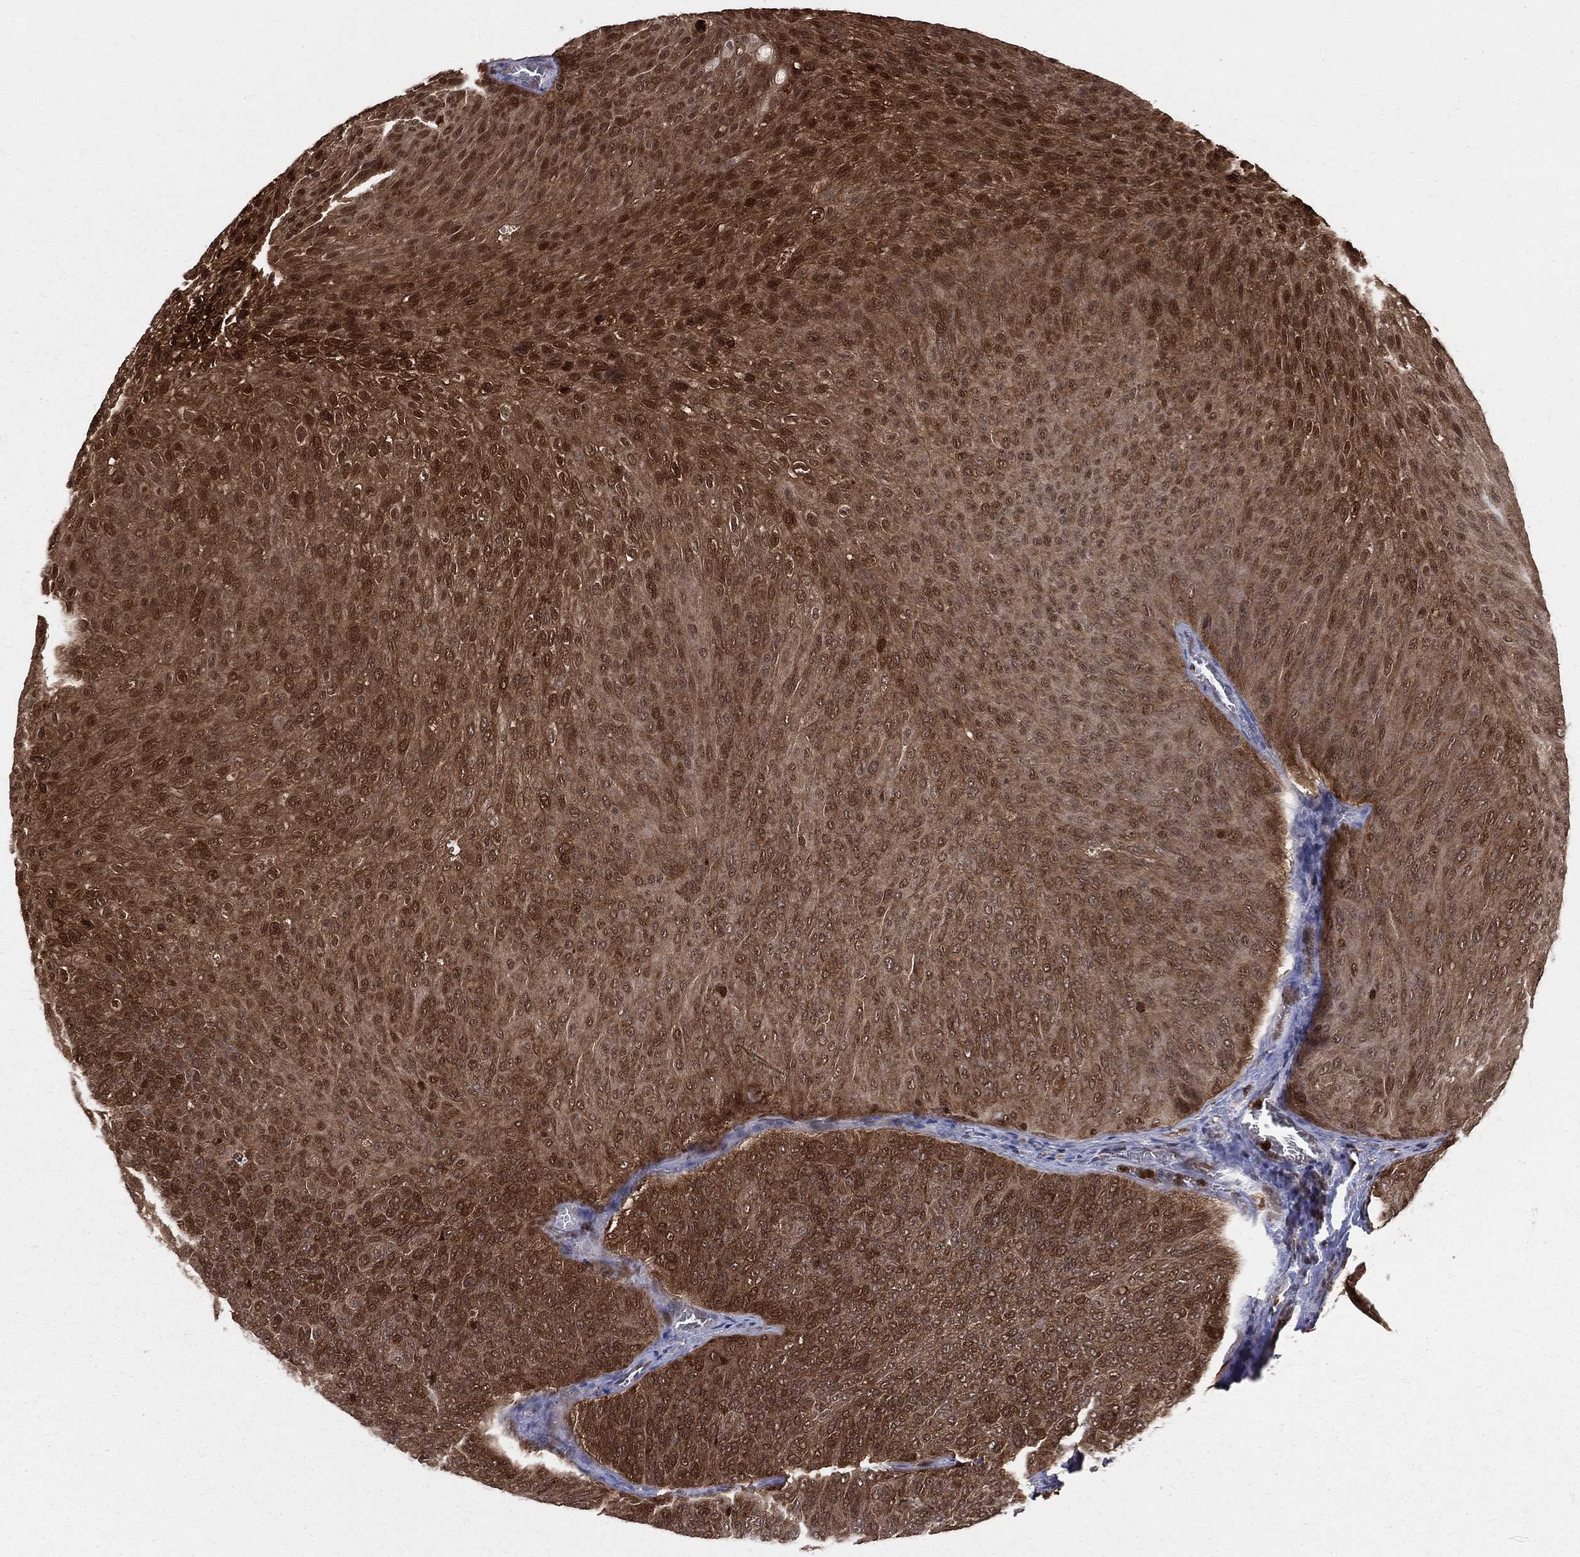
{"staining": {"intensity": "strong", "quantity": "25%-75%", "location": "cytoplasmic/membranous,nuclear"}, "tissue": "urothelial cancer", "cell_type": "Tumor cells", "image_type": "cancer", "snomed": [{"axis": "morphology", "description": "Urothelial carcinoma, Low grade"}, {"axis": "topography", "description": "Urinary bladder"}], "caption": "This is an image of immunohistochemistry (IHC) staining of urothelial cancer, which shows strong staining in the cytoplasmic/membranous and nuclear of tumor cells.", "gene": "ENO1", "patient": {"sex": "male", "age": 78}}